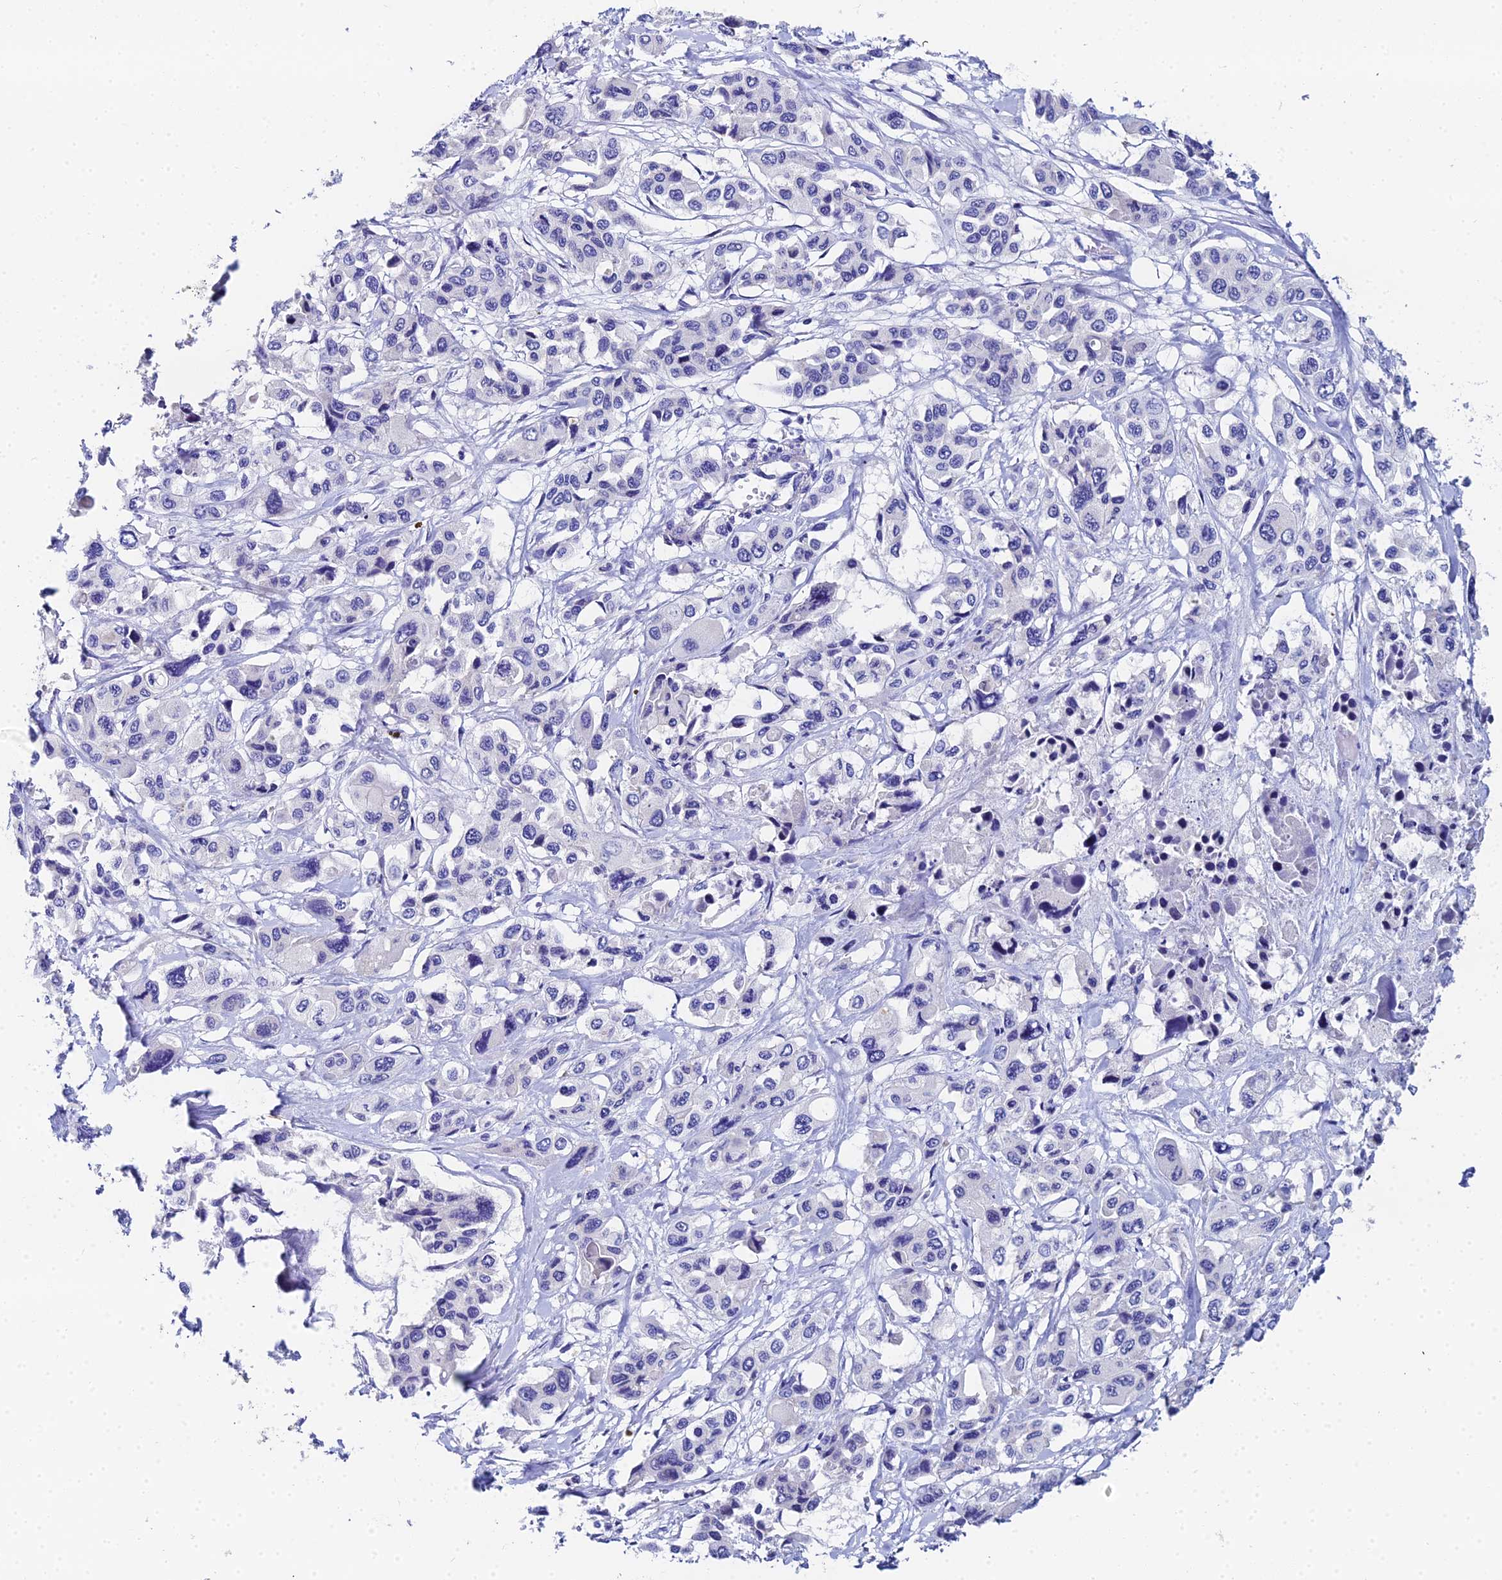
{"staining": {"intensity": "negative", "quantity": "none", "location": "none"}, "tissue": "pancreatic cancer", "cell_type": "Tumor cells", "image_type": "cancer", "snomed": [{"axis": "morphology", "description": "Adenocarcinoma, NOS"}, {"axis": "topography", "description": "Pancreas"}], "caption": "Immunohistochemical staining of pancreatic cancer demonstrates no significant staining in tumor cells.", "gene": "OCM", "patient": {"sex": "male", "age": 92}}